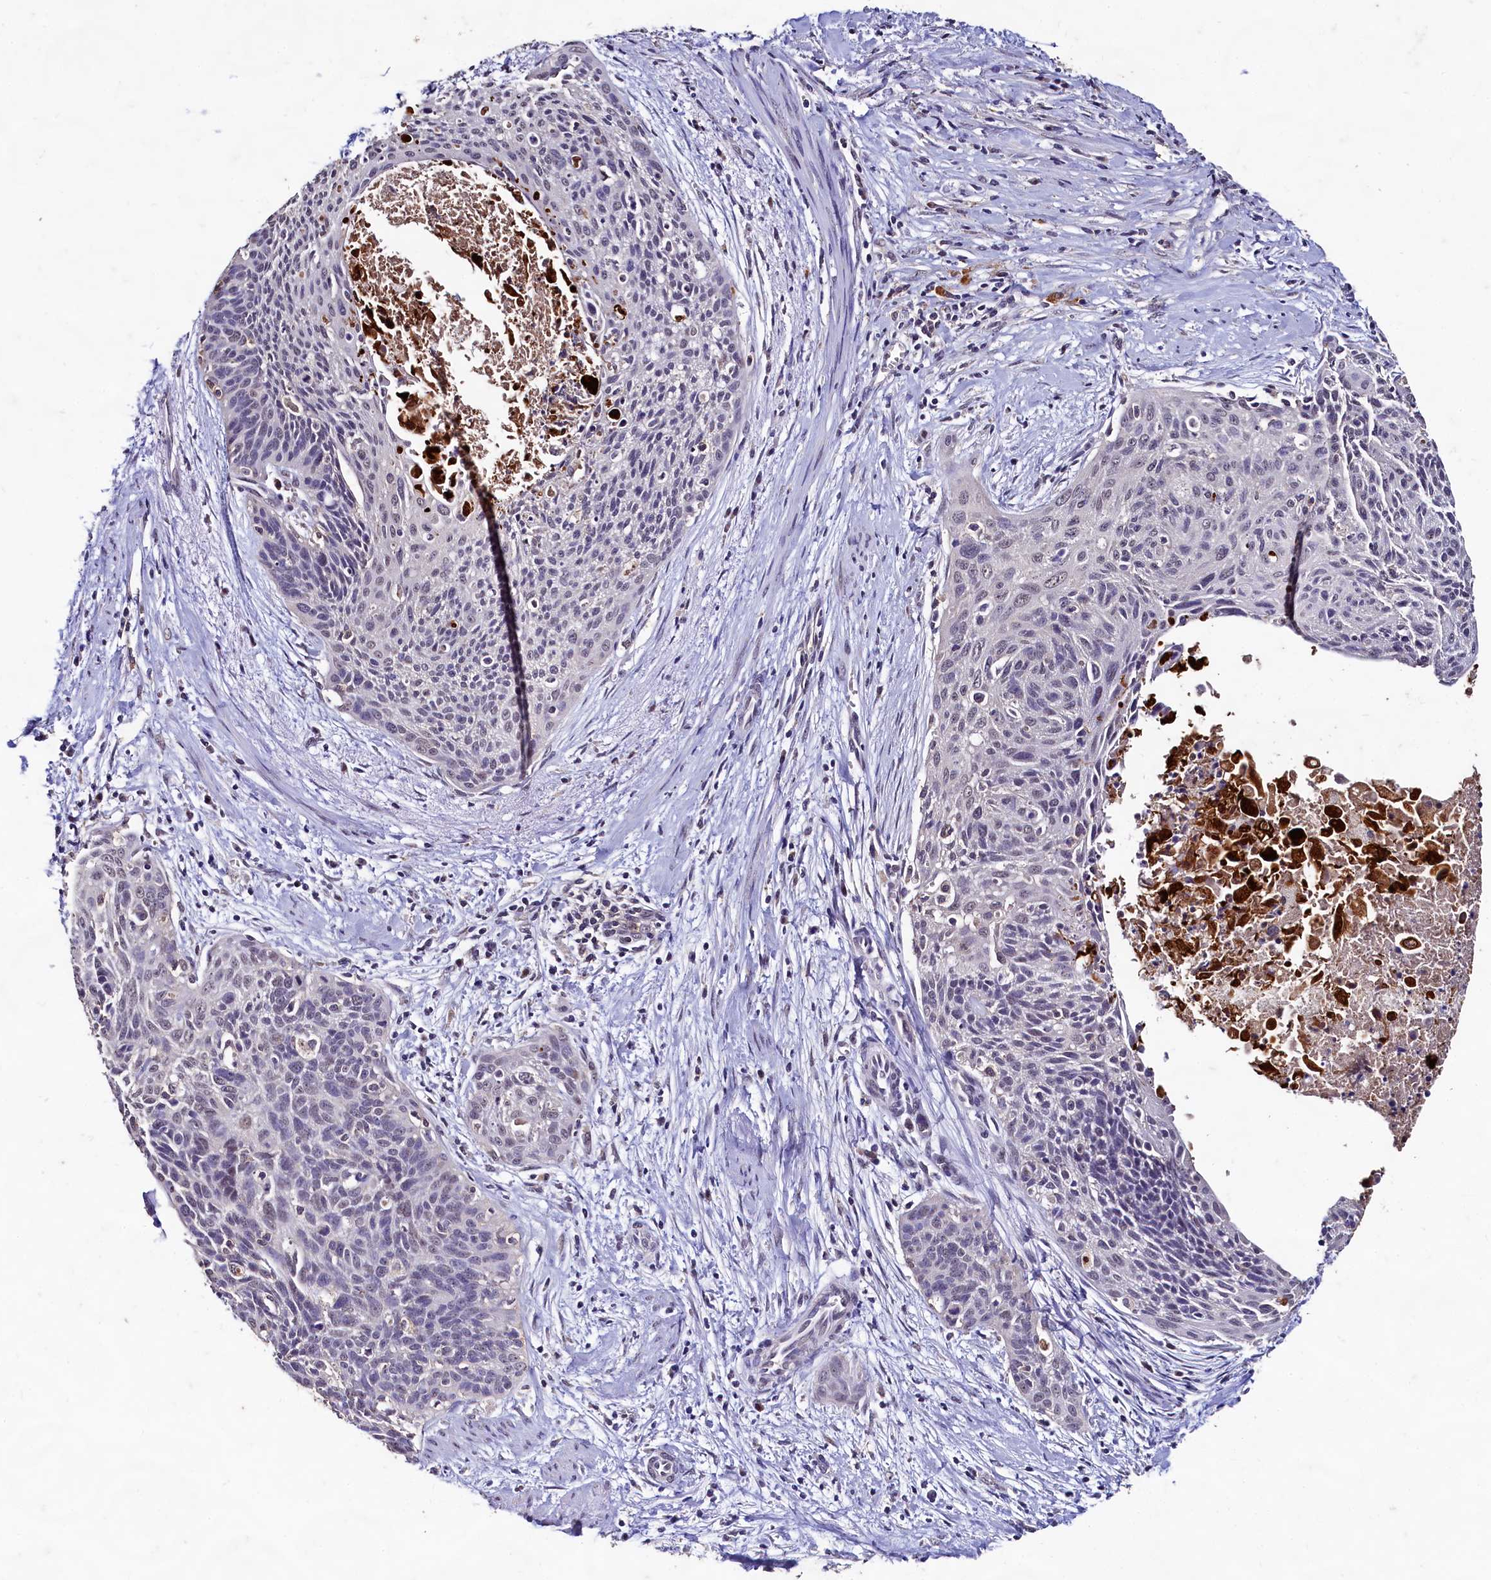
{"staining": {"intensity": "negative", "quantity": "none", "location": "none"}, "tissue": "cervical cancer", "cell_type": "Tumor cells", "image_type": "cancer", "snomed": [{"axis": "morphology", "description": "Squamous cell carcinoma, NOS"}, {"axis": "topography", "description": "Cervix"}], "caption": "Immunohistochemistry (IHC) micrograph of human cervical cancer (squamous cell carcinoma) stained for a protein (brown), which displays no positivity in tumor cells.", "gene": "CSTPP1", "patient": {"sex": "female", "age": 55}}